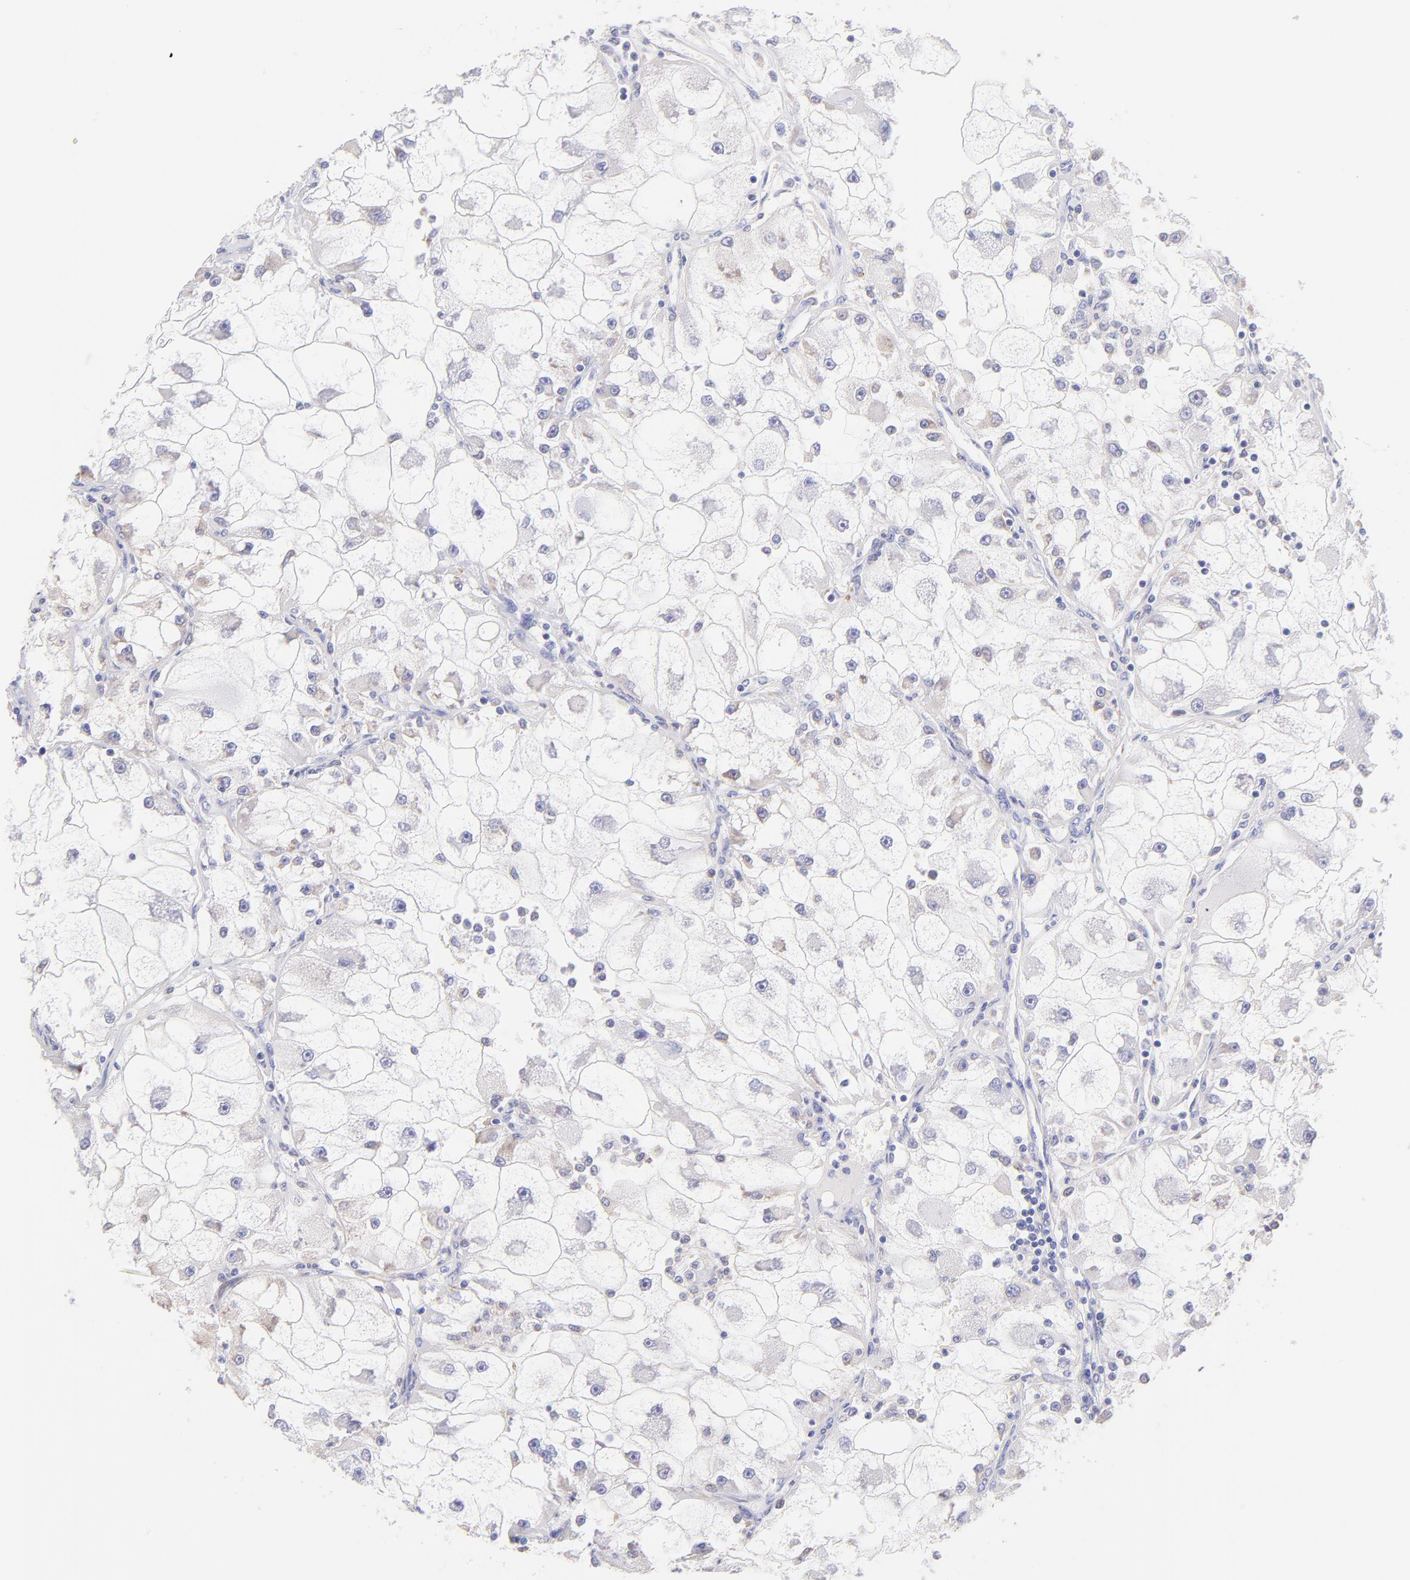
{"staining": {"intensity": "negative", "quantity": "none", "location": "none"}, "tissue": "renal cancer", "cell_type": "Tumor cells", "image_type": "cancer", "snomed": [{"axis": "morphology", "description": "Adenocarcinoma, NOS"}, {"axis": "topography", "description": "Kidney"}], "caption": "Human renal cancer stained for a protein using immunohistochemistry (IHC) reveals no positivity in tumor cells.", "gene": "IRAG2", "patient": {"sex": "female", "age": 73}}